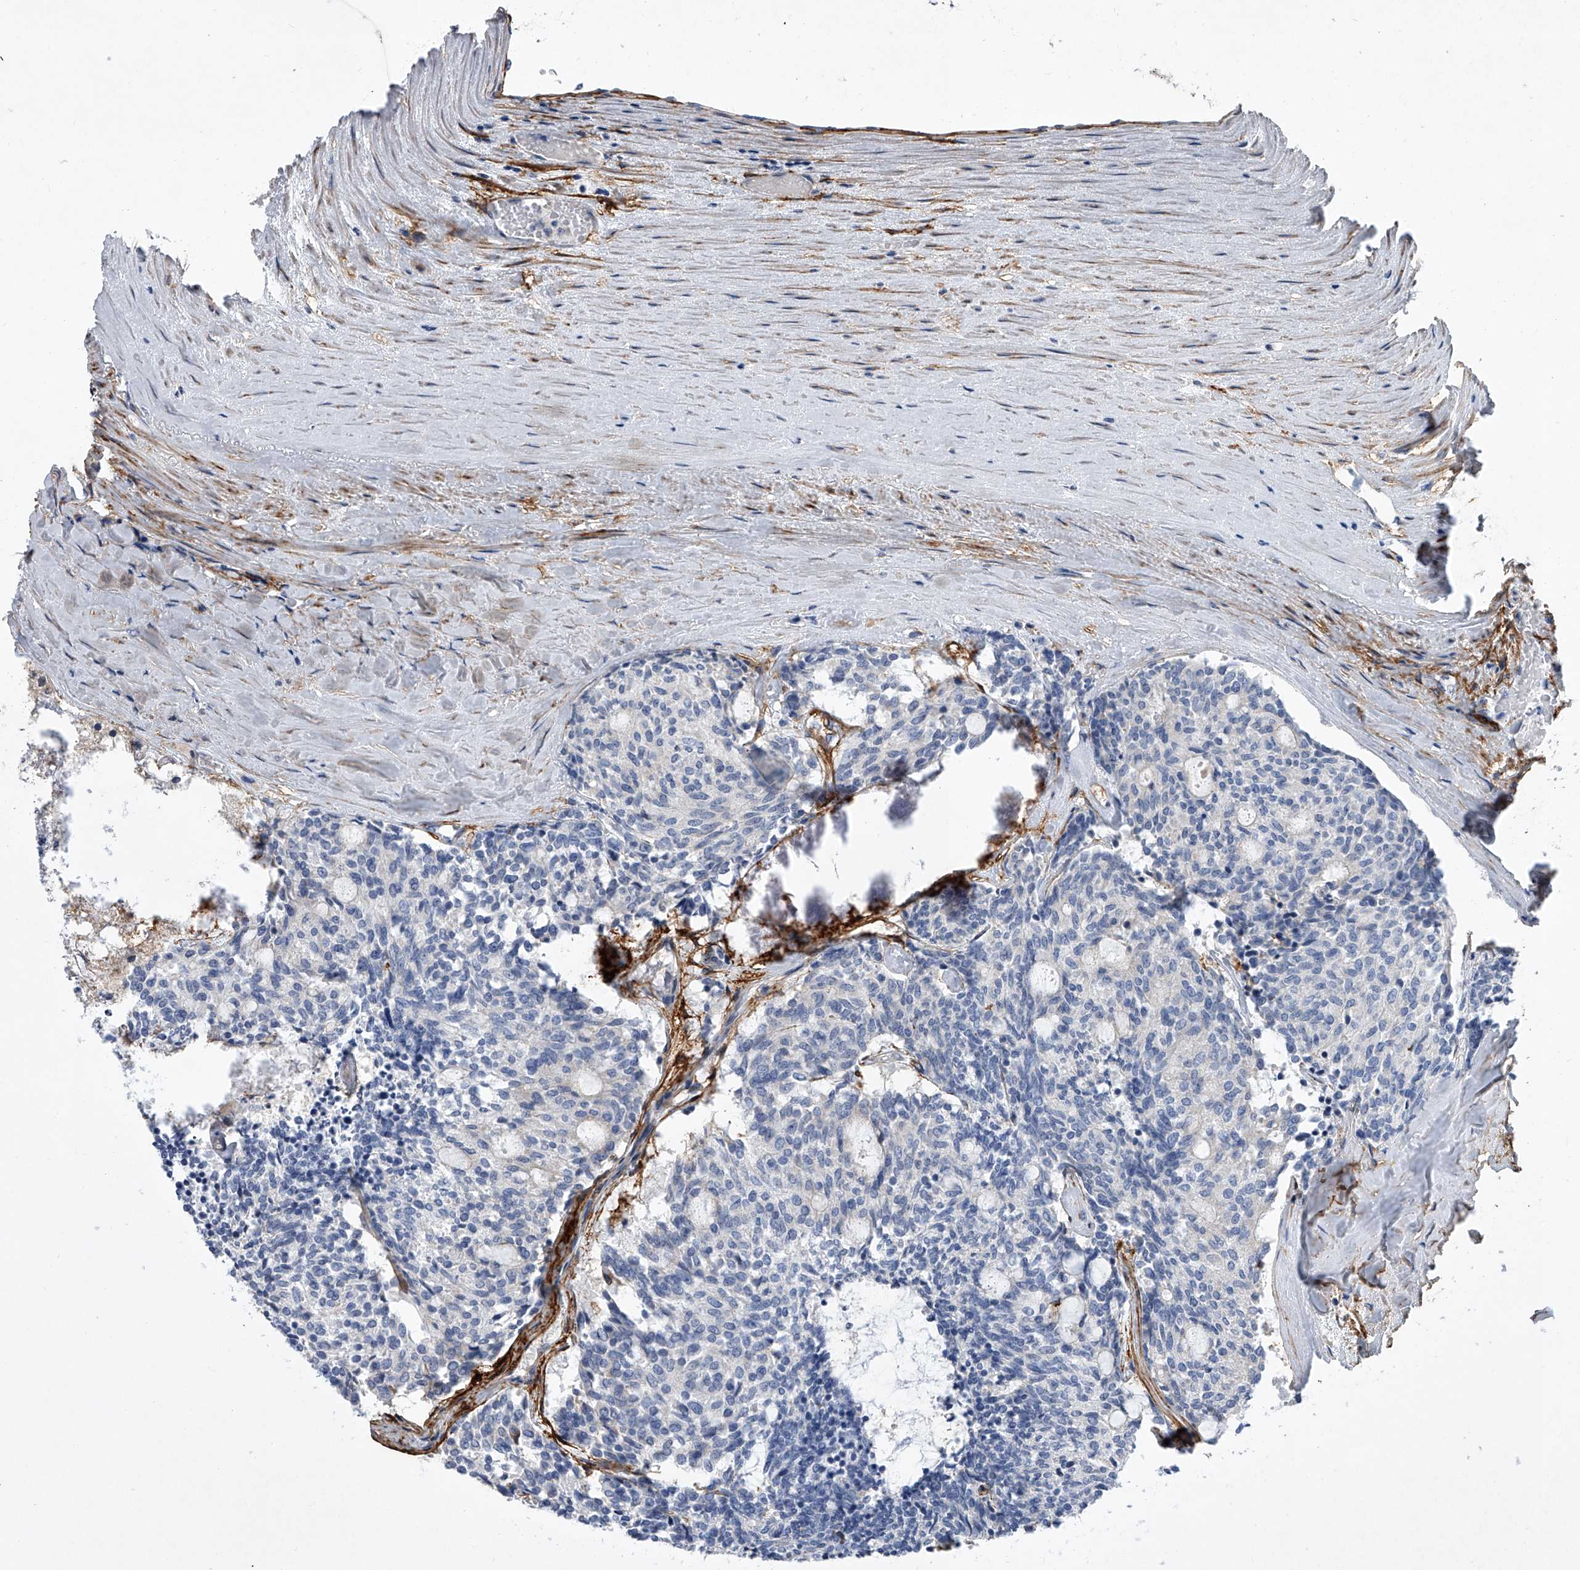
{"staining": {"intensity": "negative", "quantity": "none", "location": "none"}, "tissue": "carcinoid", "cell_type": "Tumor cells", "image_type": "cancer", "snomed": [{"axis": "morphology", "description": "Carcinoid, malignant, NOS"}, {"axis": "topography", "description": "Pancreas"}], "caption": "DAB (3,3'-diaminobenzidine) immunohistochemical staining of human malignant carcinoid shows no significant expression in tumor cells.", "gene": "ALG14", "patient": {"sex": "female", "age": 54}}